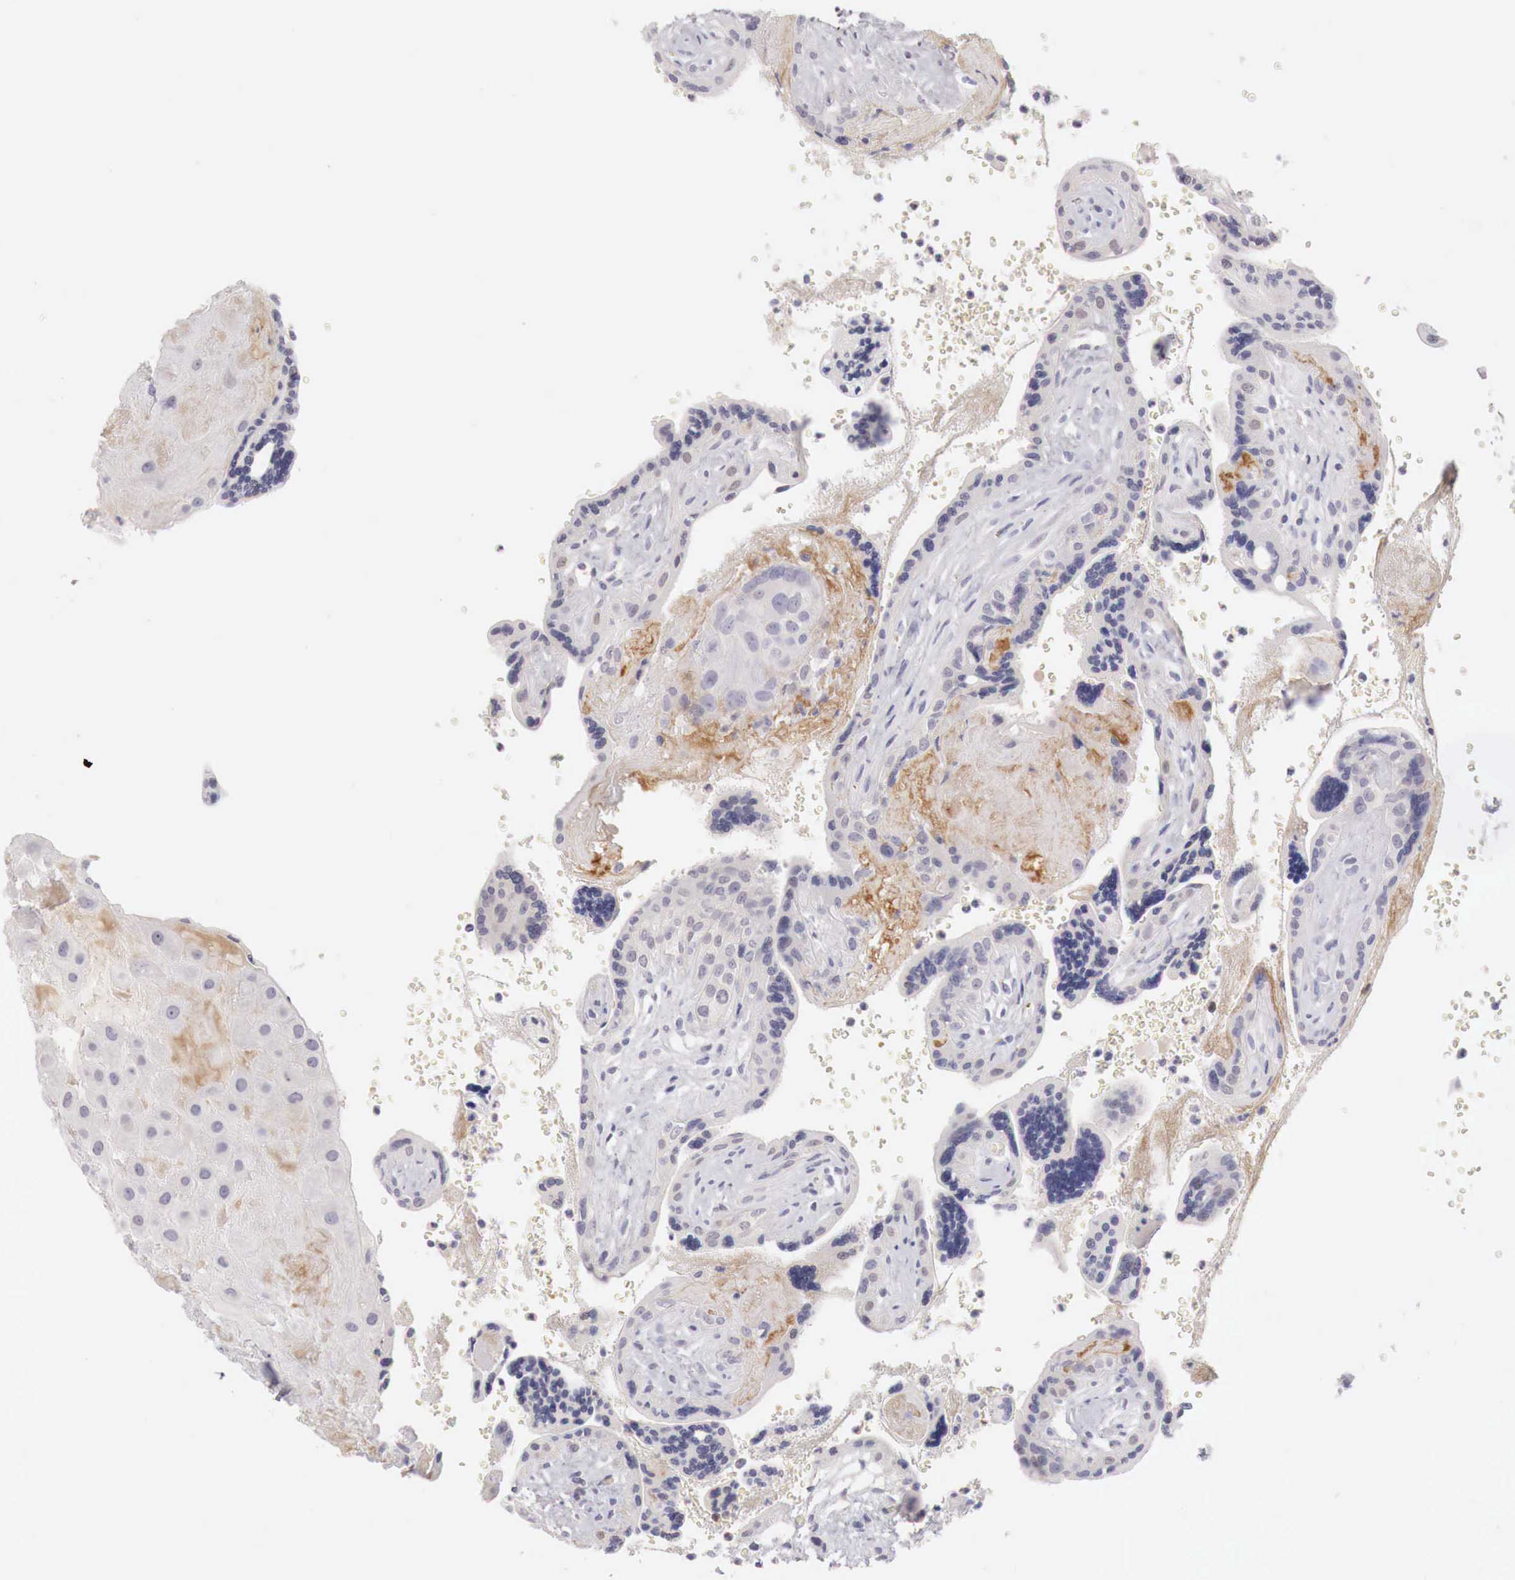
{"staining": {"intensity": "negative", "quantity": "none", "location": "none"}, "tissue": "placenta", "cell_type": "Decidual cells", "image_type": "normal", "snomed": [{"axis": "morphology", "description": "Normal tissue, NOS"}, {"axis": "topography", "description": "Placenta"}], "caption": "Protein analysis of unremarkable placenta shows no significant positivity in decidual cells.", "gene": "GATA1", "patient": {"sex": "female", "age": 24}}